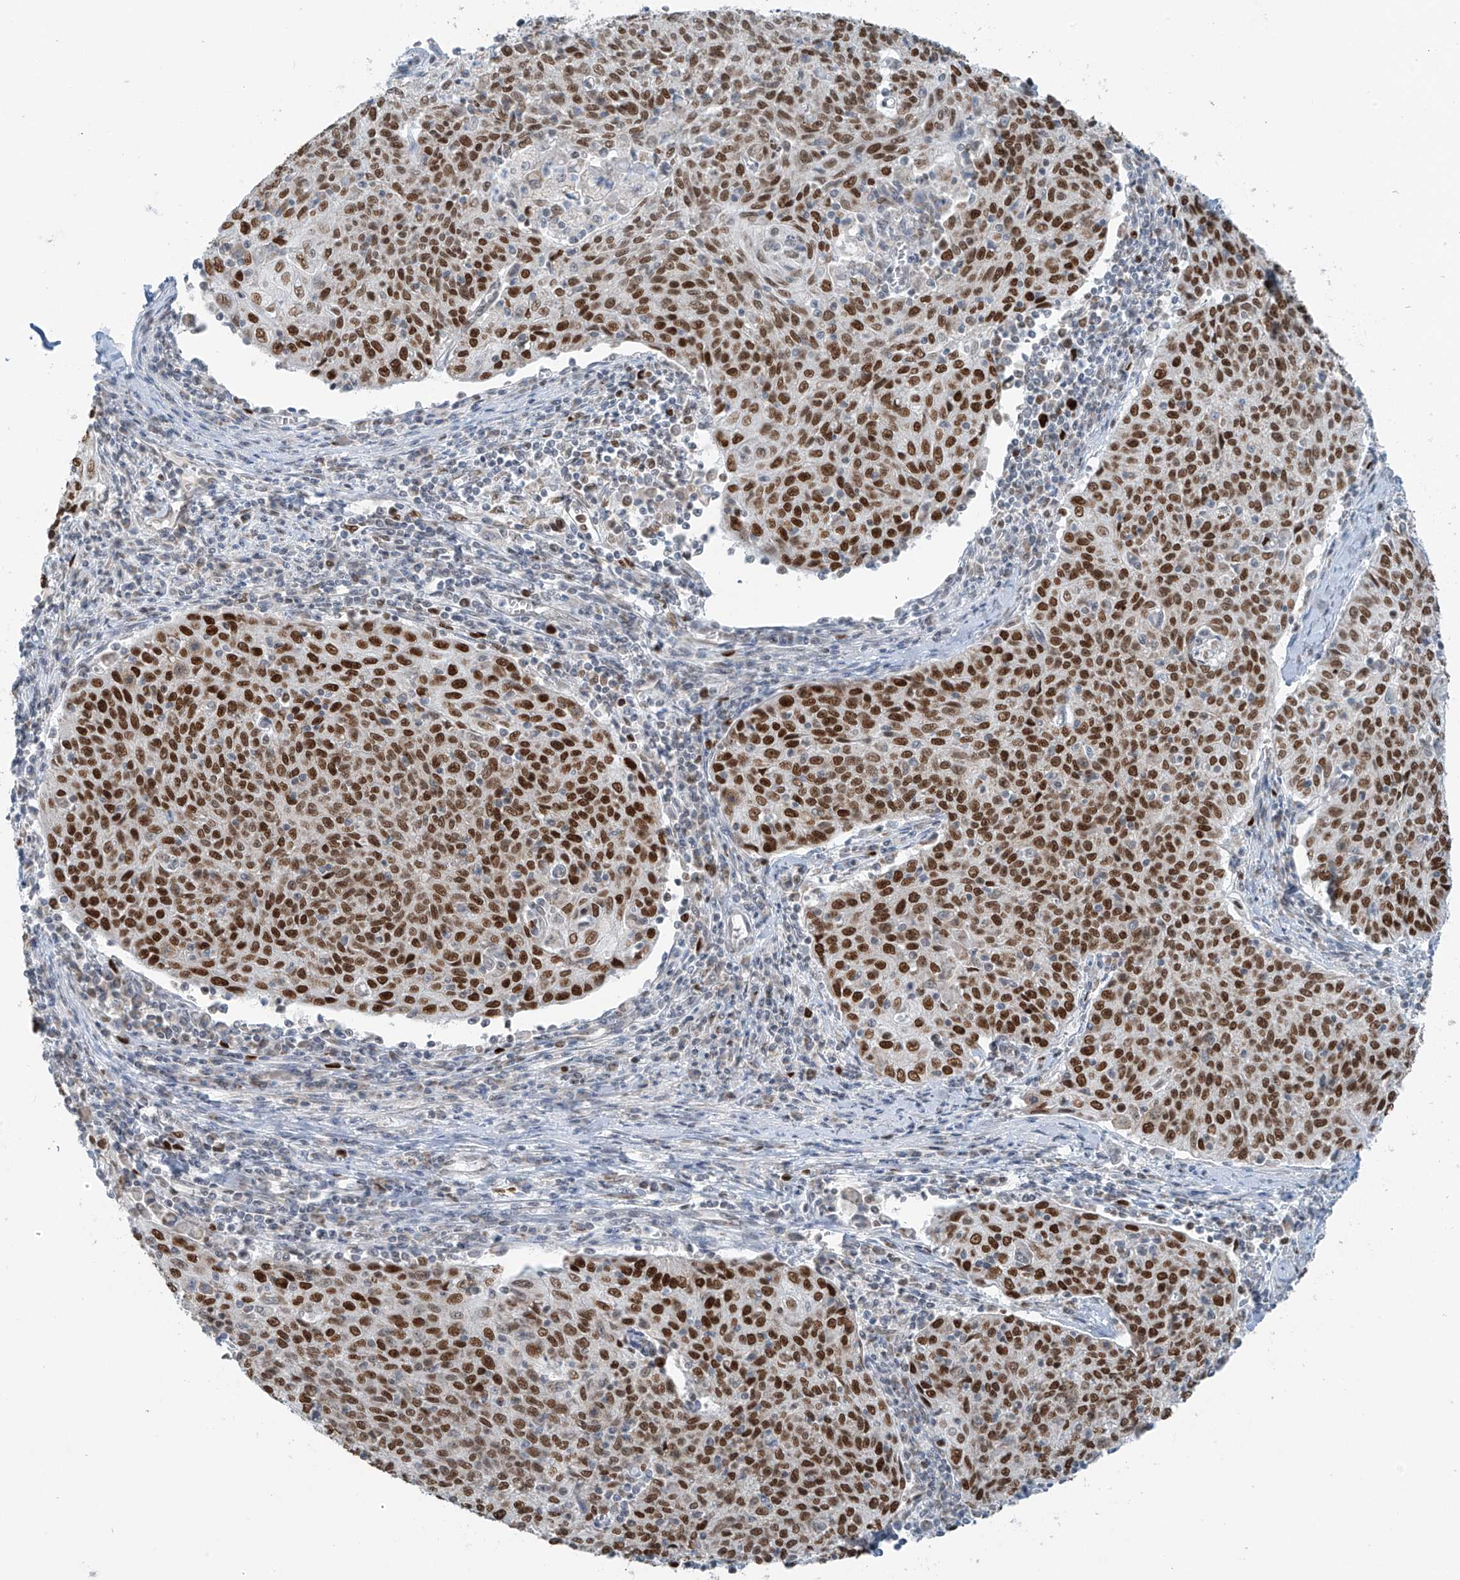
{"staining": {"intensity": "strong", "quantity": ">75%", "location": "nuclear"}, "tissue": "cervical cancer", "cell_type": "Tumor cells", "image_type": "cancer", "snomed": [{"axis": "morphology", "description": "Squamous cell carcinoma, NOS"}, {"axis": "topography", "description": "Cervix"}], "caption": "A histopathology image of cervical cancer stained for a protein displays strong nuclear brown staining in tumor cells. (IHC, brightfield microscopy, high magnification).", "gene": "WRNIP1", "patient": {"sex": "female", "age": 48}}